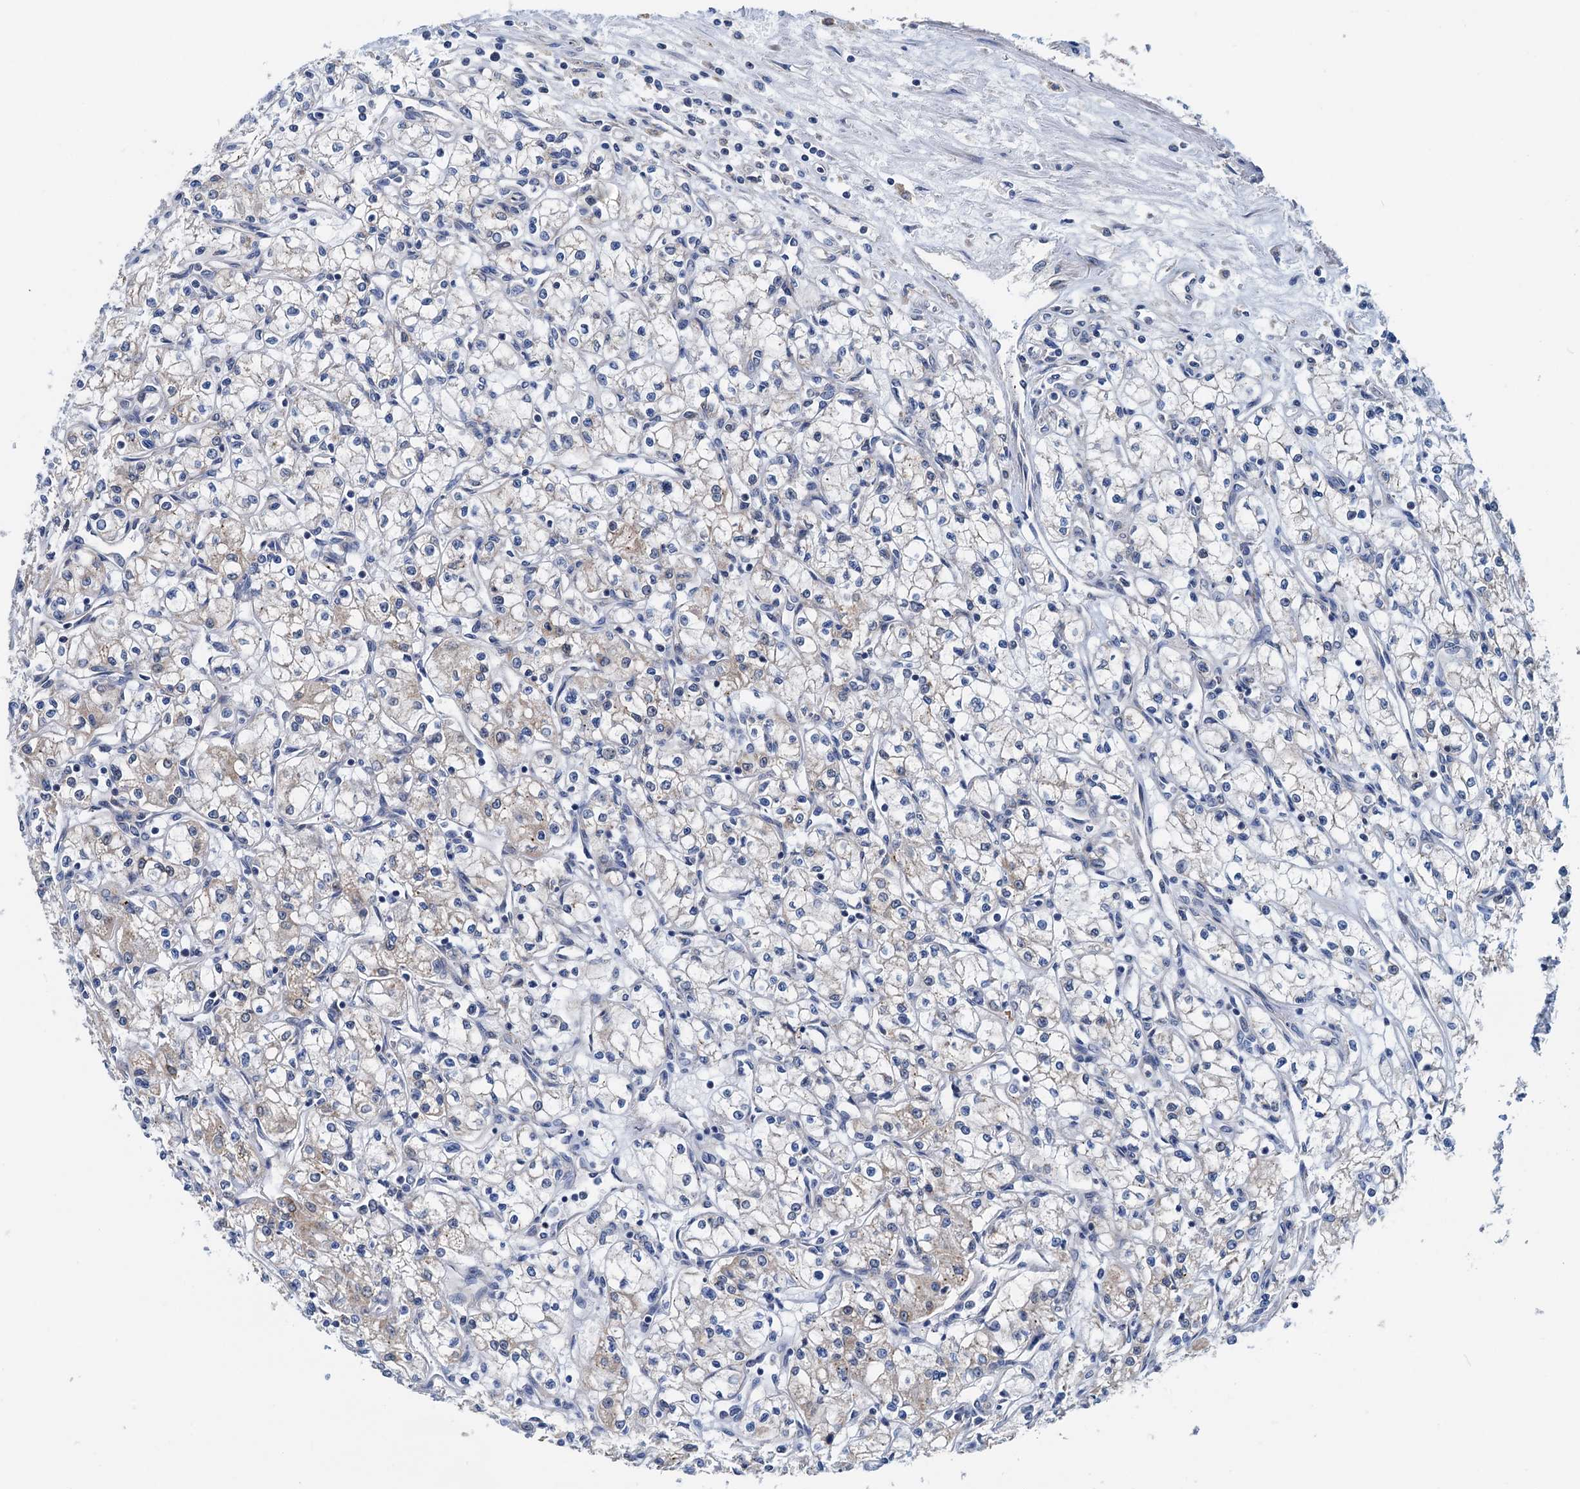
{"staining": {"intensity": "weak", "quantity": "<25%", "location": "cytoplasmic/membranous"}, "tissue": "renal cancer", "cell_type": "Tumor cells", "image_type": "cancer", "snomed": [{"axis": "morphology", "description": "Adenocarcinoma, NOS"}, {"axis": "topography", "description": "Kidney"}], "caption": "This is an immunohistochemistry (IHC) image of adenocarcinoma (renal). There is no expression in tumor cells.", "gene": "ELAC1", "patient": {"sex": "male", "age": 59}}